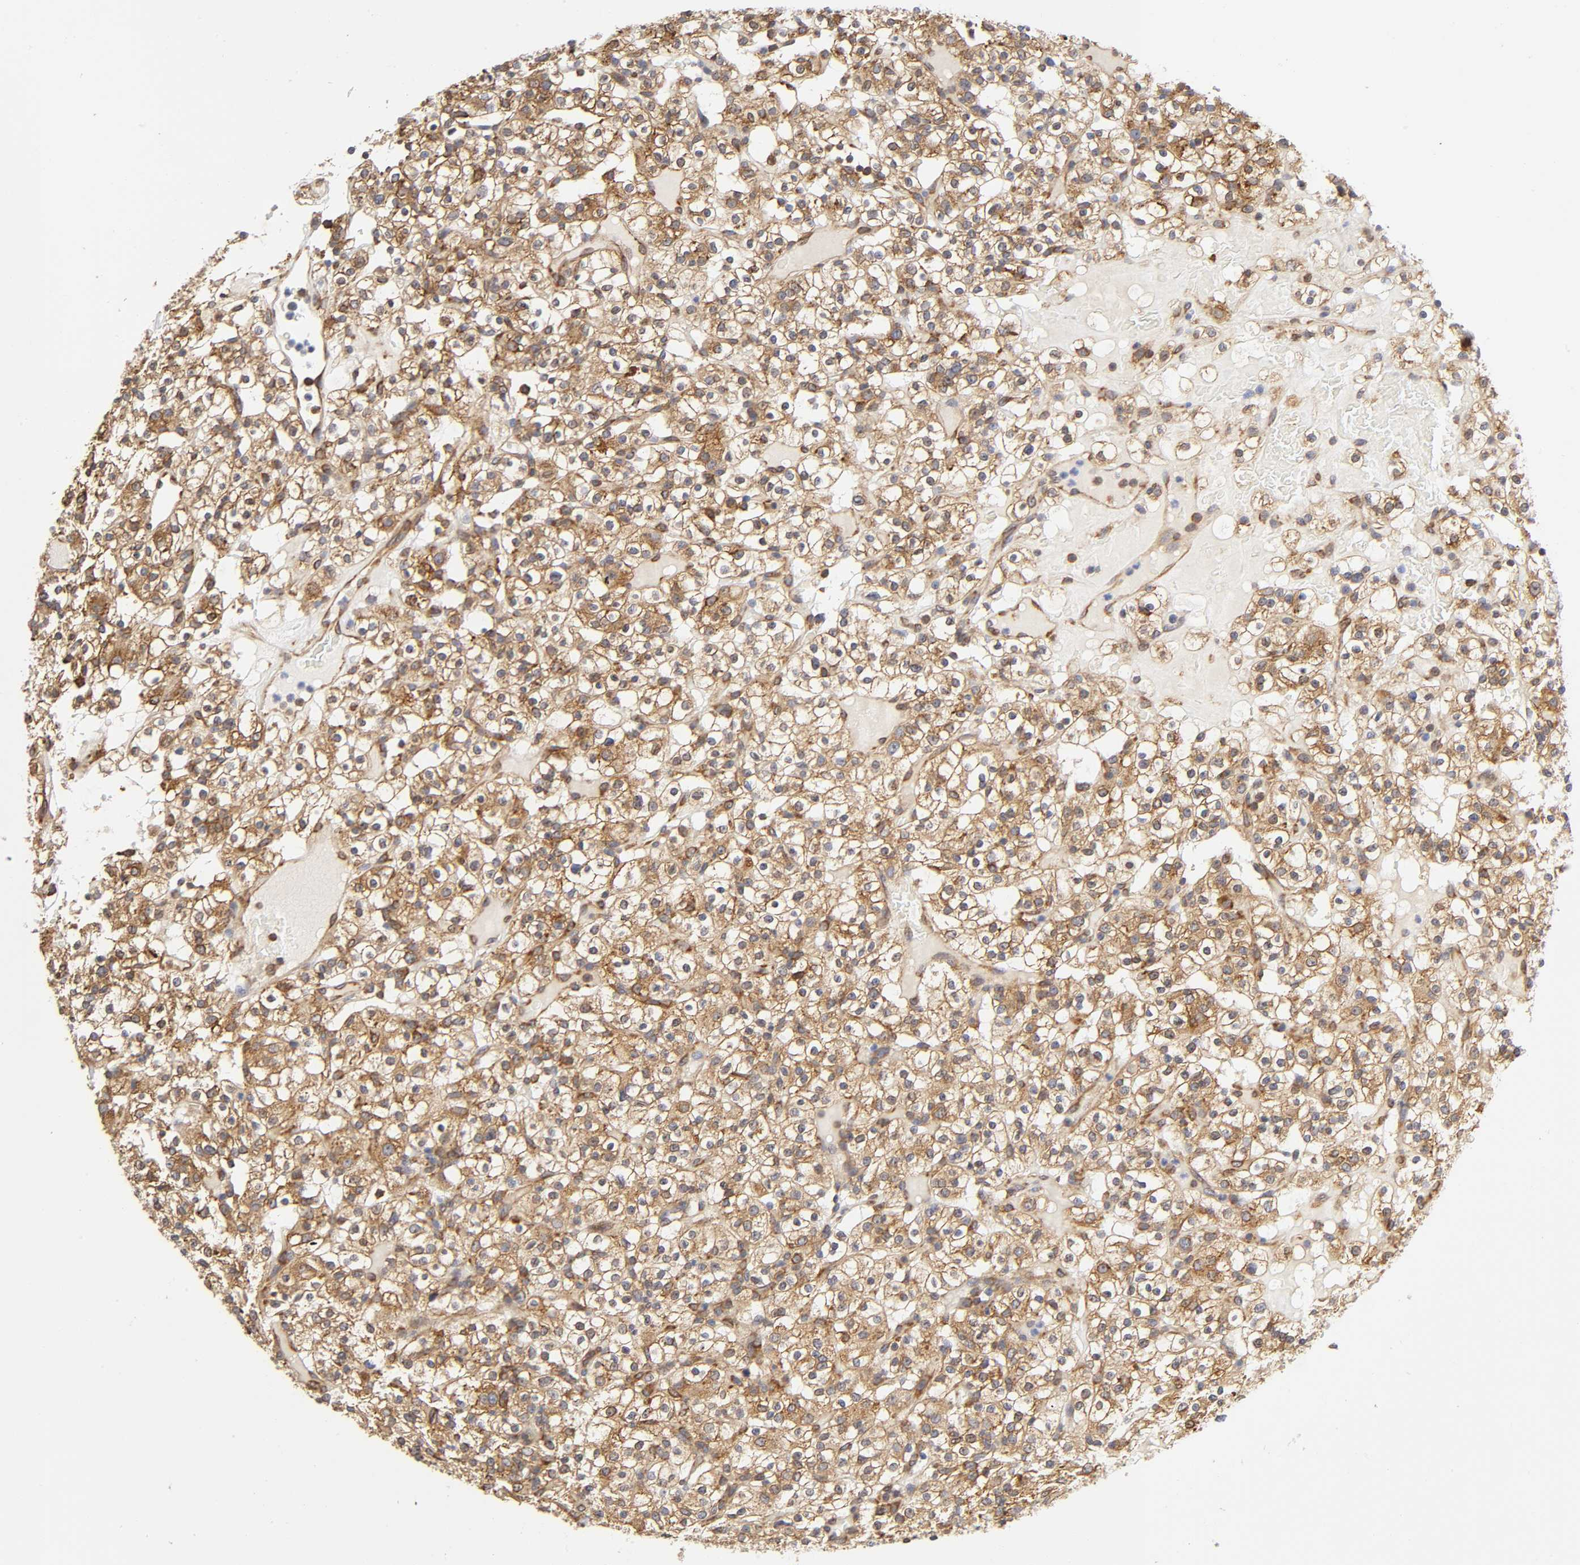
{"staining": {"intensity": "strong", "quantity": ">75%", "location": "cytoplasmic/membranous"}, "tissue": "renal cancer", "cell_type": "Tumor cells", "image_type": "cancer", "snomed": [{"axis": "morphology", "description": "Normal tissue, NOS"}, {"axis": "morphology", "description": "Adenocarcinoma, NOS"}, {"axis": "topography", "description": "Kidney"}], "caption": "The photomicrograph reveals immunohistochemical staining of renal adenocarcinoma. There is strong cytoplasmic/membranous expression is seen in approximately >75% of tumor cells.", "gene": "RPL14", "patient": {"sex": "female", "age": 72}}